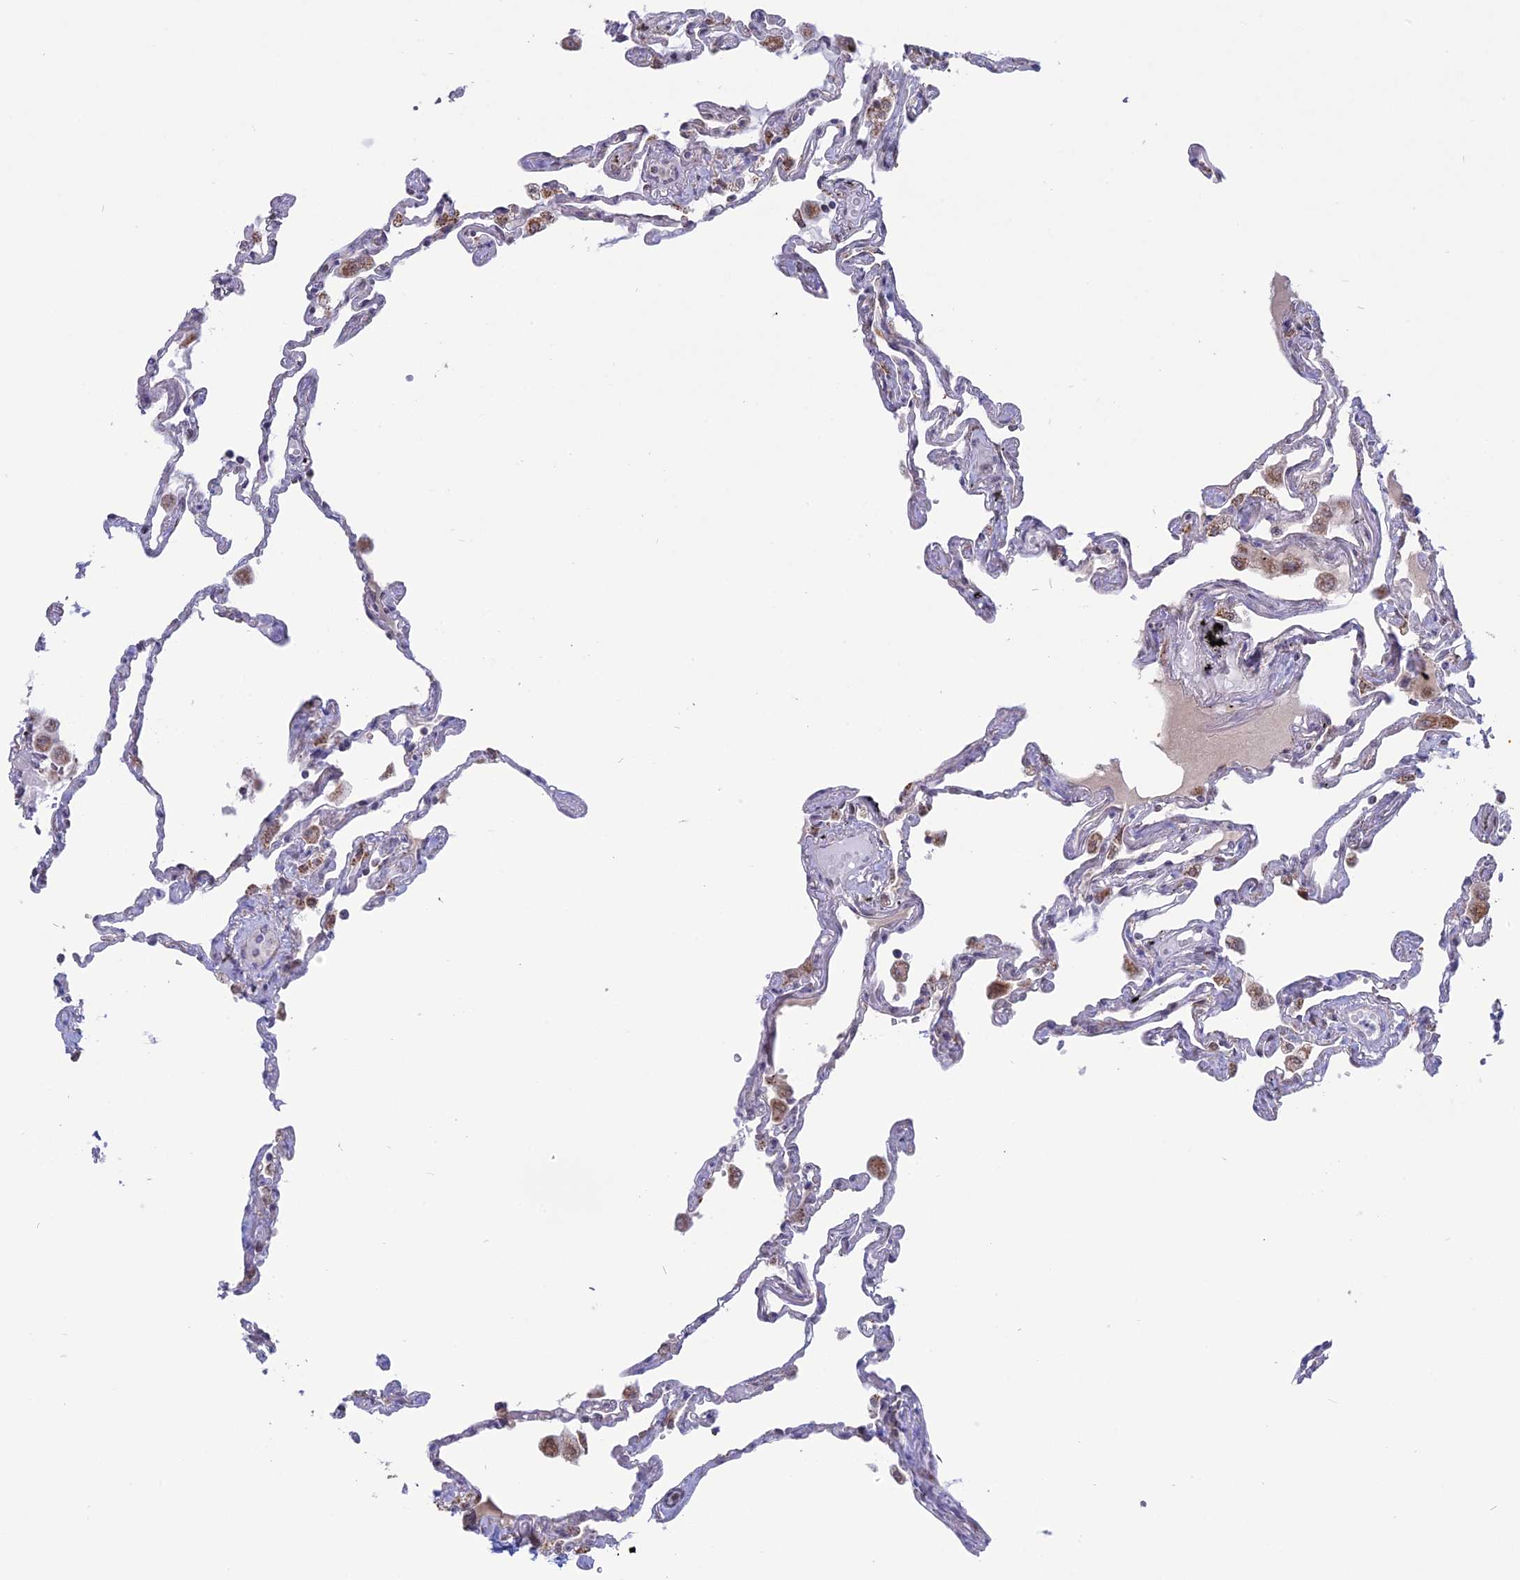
{"staining": {"intensity": "weak", "quantity": "<25%", "location": "nuclear"}, "tissue": "lung", "cell_type": "Alveolar cells", "image_type": "normal", "snomed": [{"axis": "morphology", "description": "Normal tissue, NOS"}, {"axis": "topography", "description": "Lung"}], "caption": "Photomicrograph shows no significant protein positivity in alveolar cells of normal lung.", "gene": "ARHGAP40", "patient": {"sex": "female", "age": 67}}